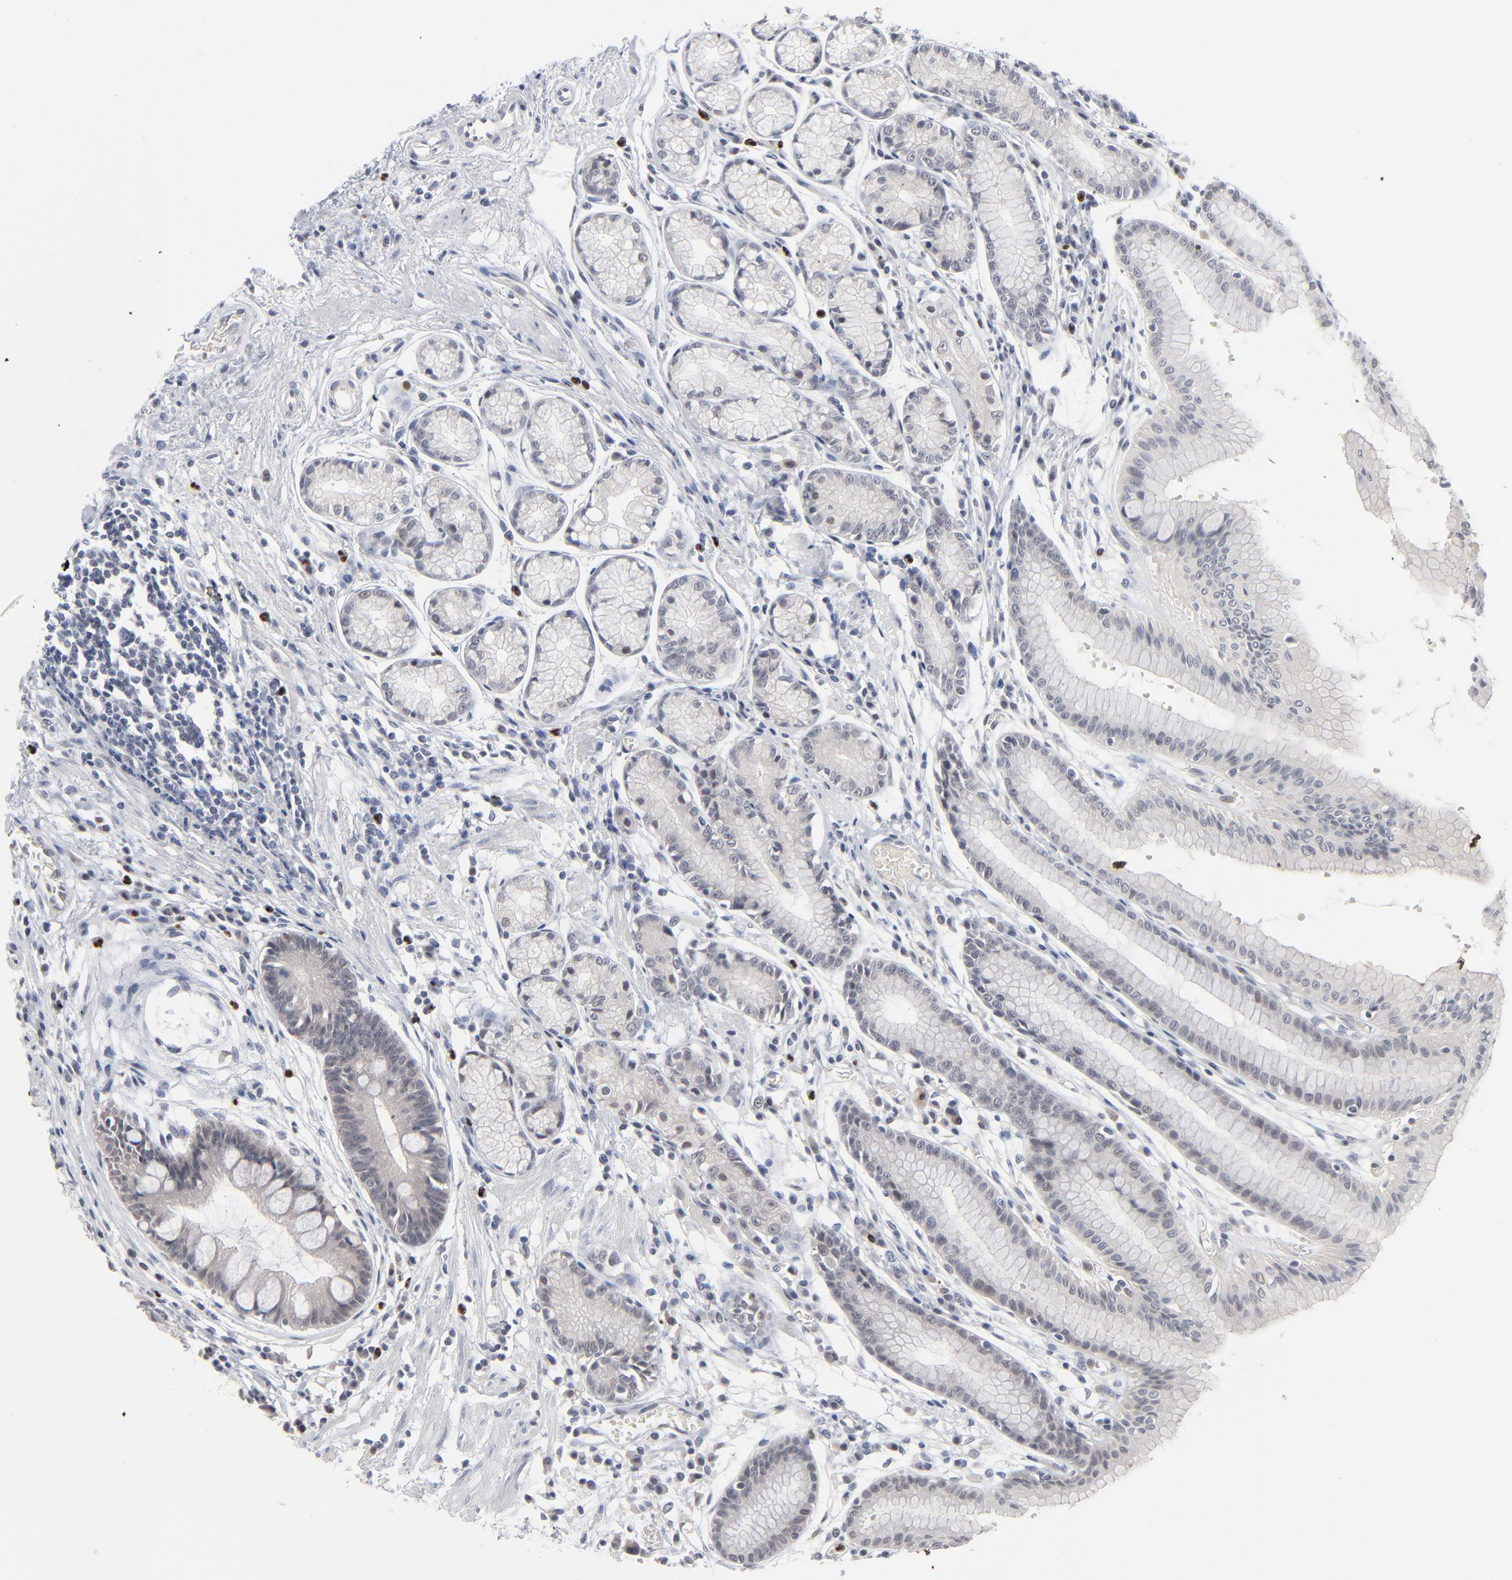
{"staining": {"intensity": "negative", "quantity": "none", "location": "none"}, "tissue": "stomach", "cell_type": "Glandular cells", "image_type": "normal", "snomed": [{"axis": "morphology", "description": "Normal tissue, NOS"}, {"axis": "morphology", "description": "Inflammation, NOS"}, {"axis": "topography", "description": "Stomach, lower"}], "caption": "High power microscopy micrograph of an IHC histopathology image of unremarkable stomach, revealing no significant positivity in glandular cells. (DAB immunohistochemistry (IHC) visualized using brightfield microscopy, high magnification).", "gene": "FOXN2", "patient": {"sex": "male", "age": 59}}